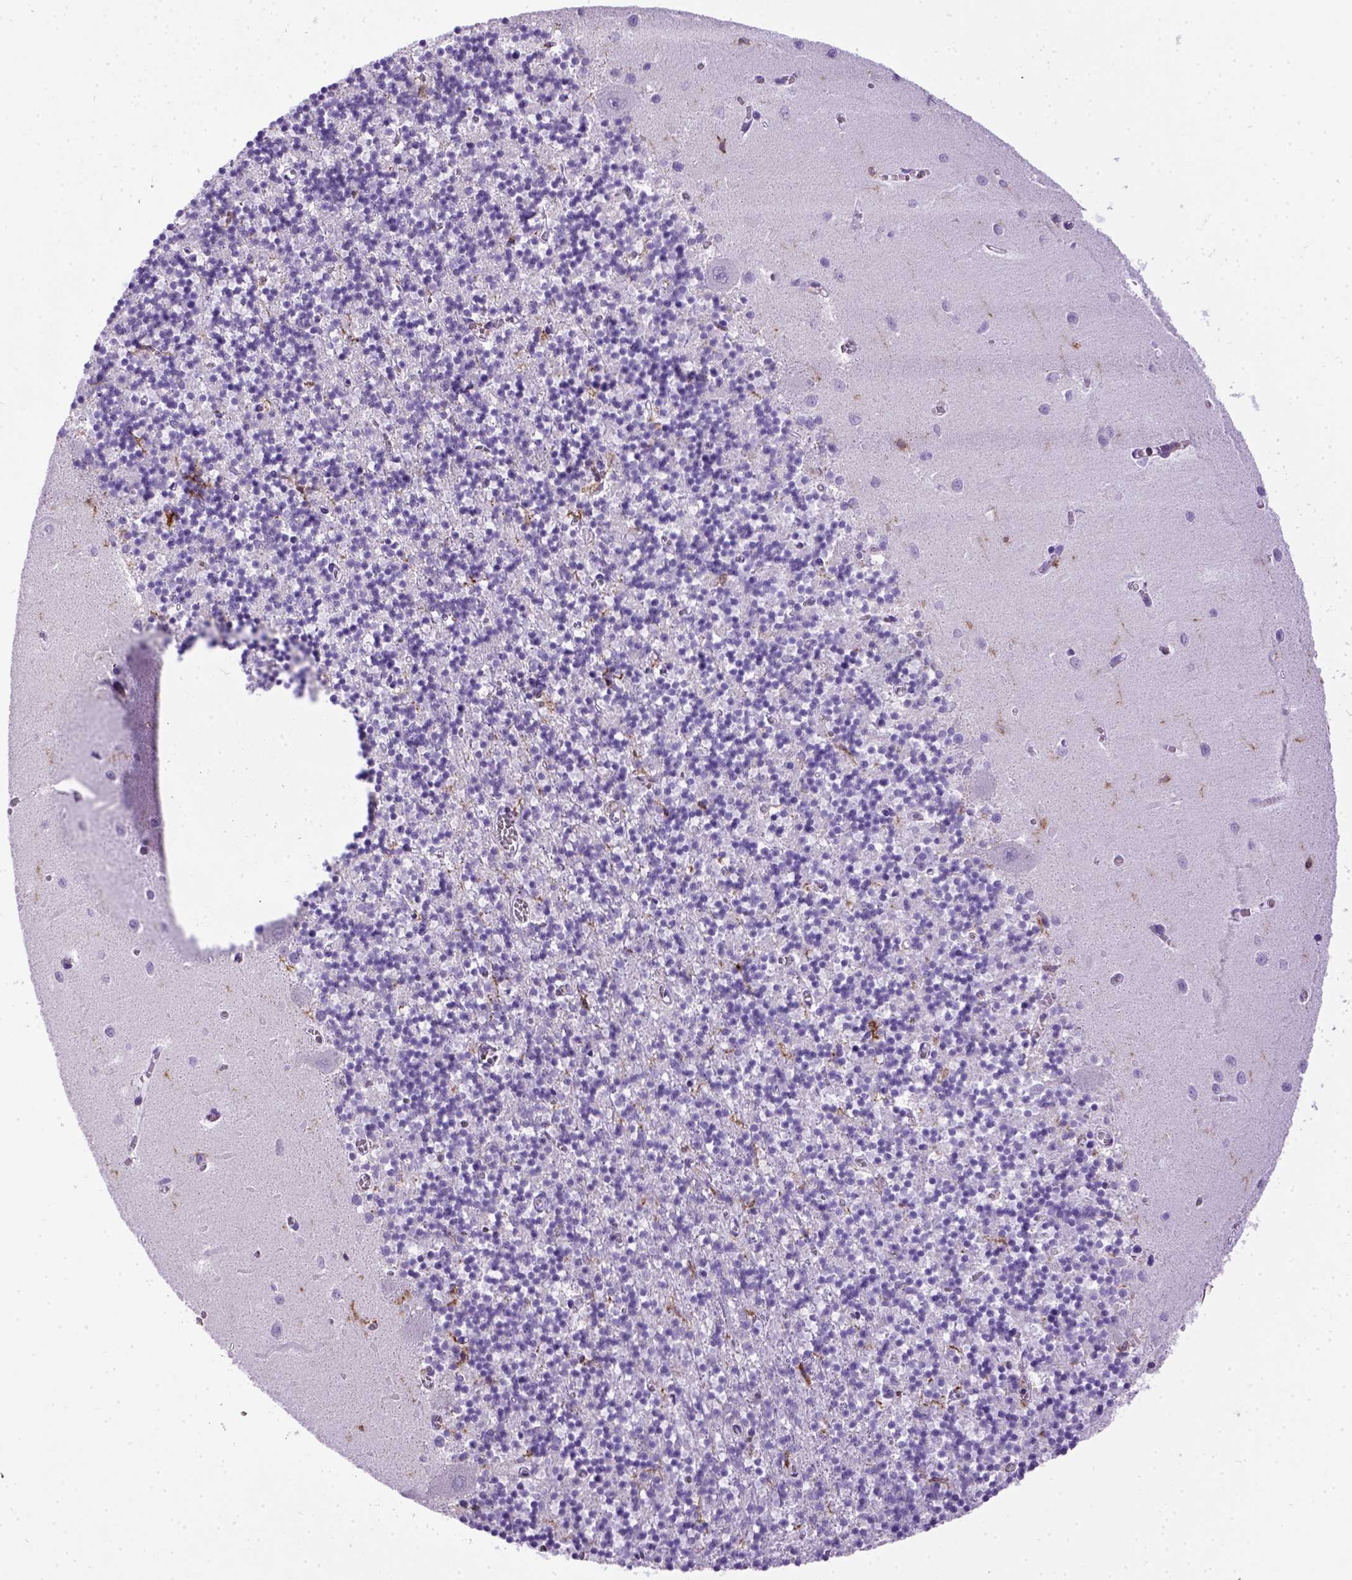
{"staining": {"intensity": "negative", "quantity": "none", "location": "none"}, "tissue": "cerebellum", "cell_type": "Cells in granular layer", "image_type": "normal", "snomed": [{"axis": "morphology", "description": "Normal tissue, NOS"}, {"axis": "topography", "description": "Cerebellum"}], "caption": "This is an IHC micrograph of normal human cerebellum. There is no expression in cells in granular layer.", "gene": "ITGAX", "patient": {"sex": "female", "age": 64}}